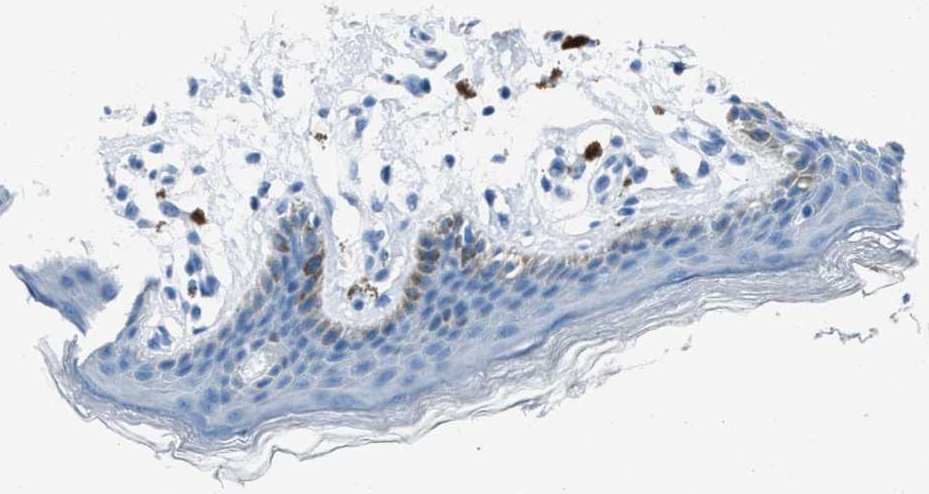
{"staining": {"intensity": "negative", "quantity": "none", "location": "none"}, "tissue": "skin", "cell_type": "Epidermal cells", "image_type": "normal", "snomed": [{"axis": "morphology", "description": "Normal tissue, NOS"}, {"axis": "topography", "description": "Vulva"}], "caption": "The image exhibits no staining of epidermal cells in unremarkable skin.", "gene": "AMACR", "patient": {"sex": "female", "age": 66}}